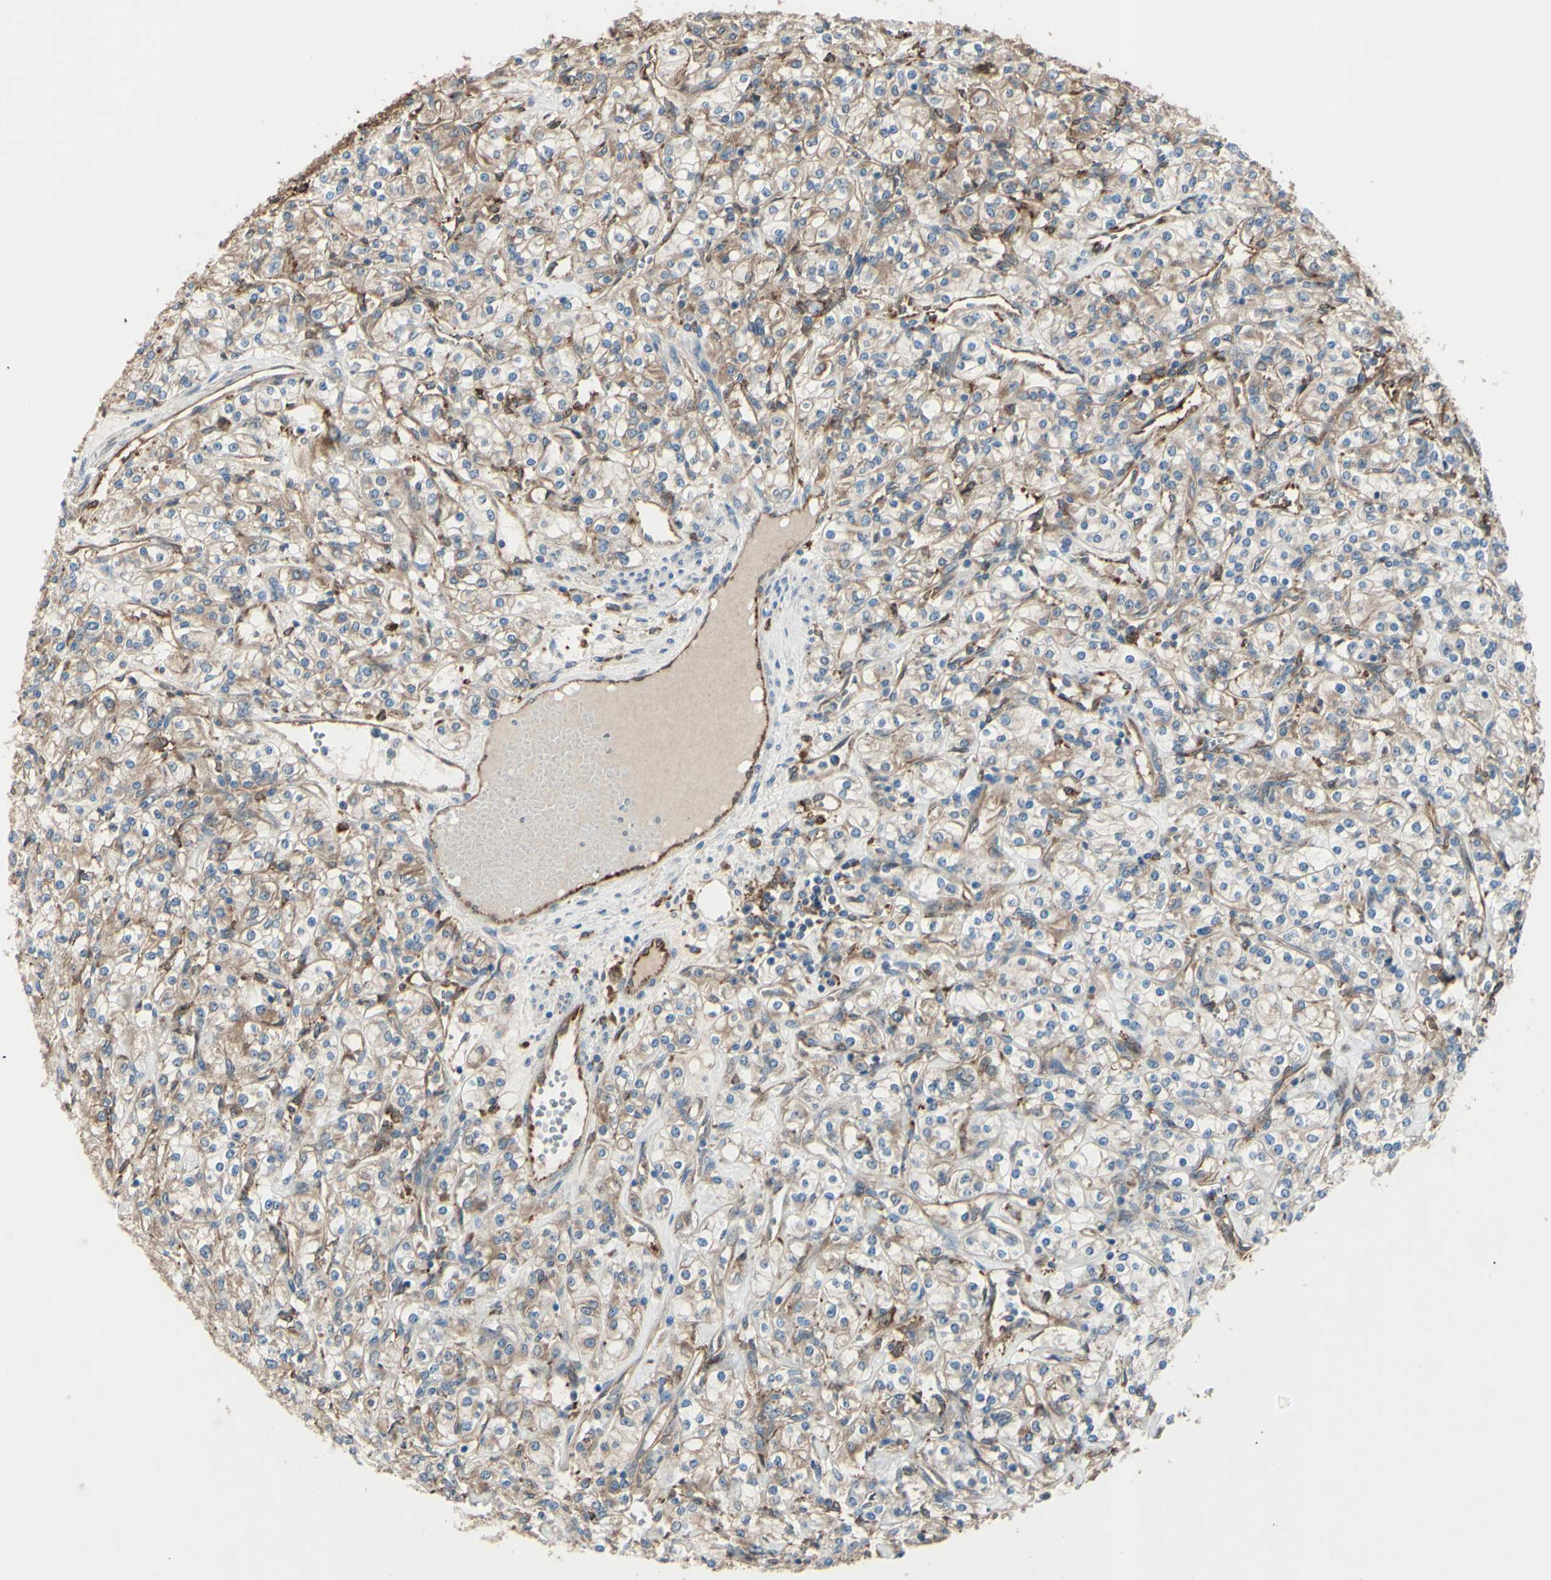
{"staining": {"intensity": "moderate", "quantity": "25%-75%", "location": "cytoplasmic/membranous"}, "tissue": "renal cancer", "cell_type": "Tumor cells", "image_type": "cancer", "snomed": [{"axis": "morphology", "description": "Adenocarcinoma, NOS"}, {"axis": "topography", "description": "Kidney"}], "caption": "Protein expression analysis of human renal cancer (adenocarcinoma) reveals moderate cytoplasmic/membranous positivity in about 25%-75% of tumor cells. (IHC, brightfield microscopy, high magnification).", "gene": "IGSF9B", "patient": {"sex": "male", "age": 77}}